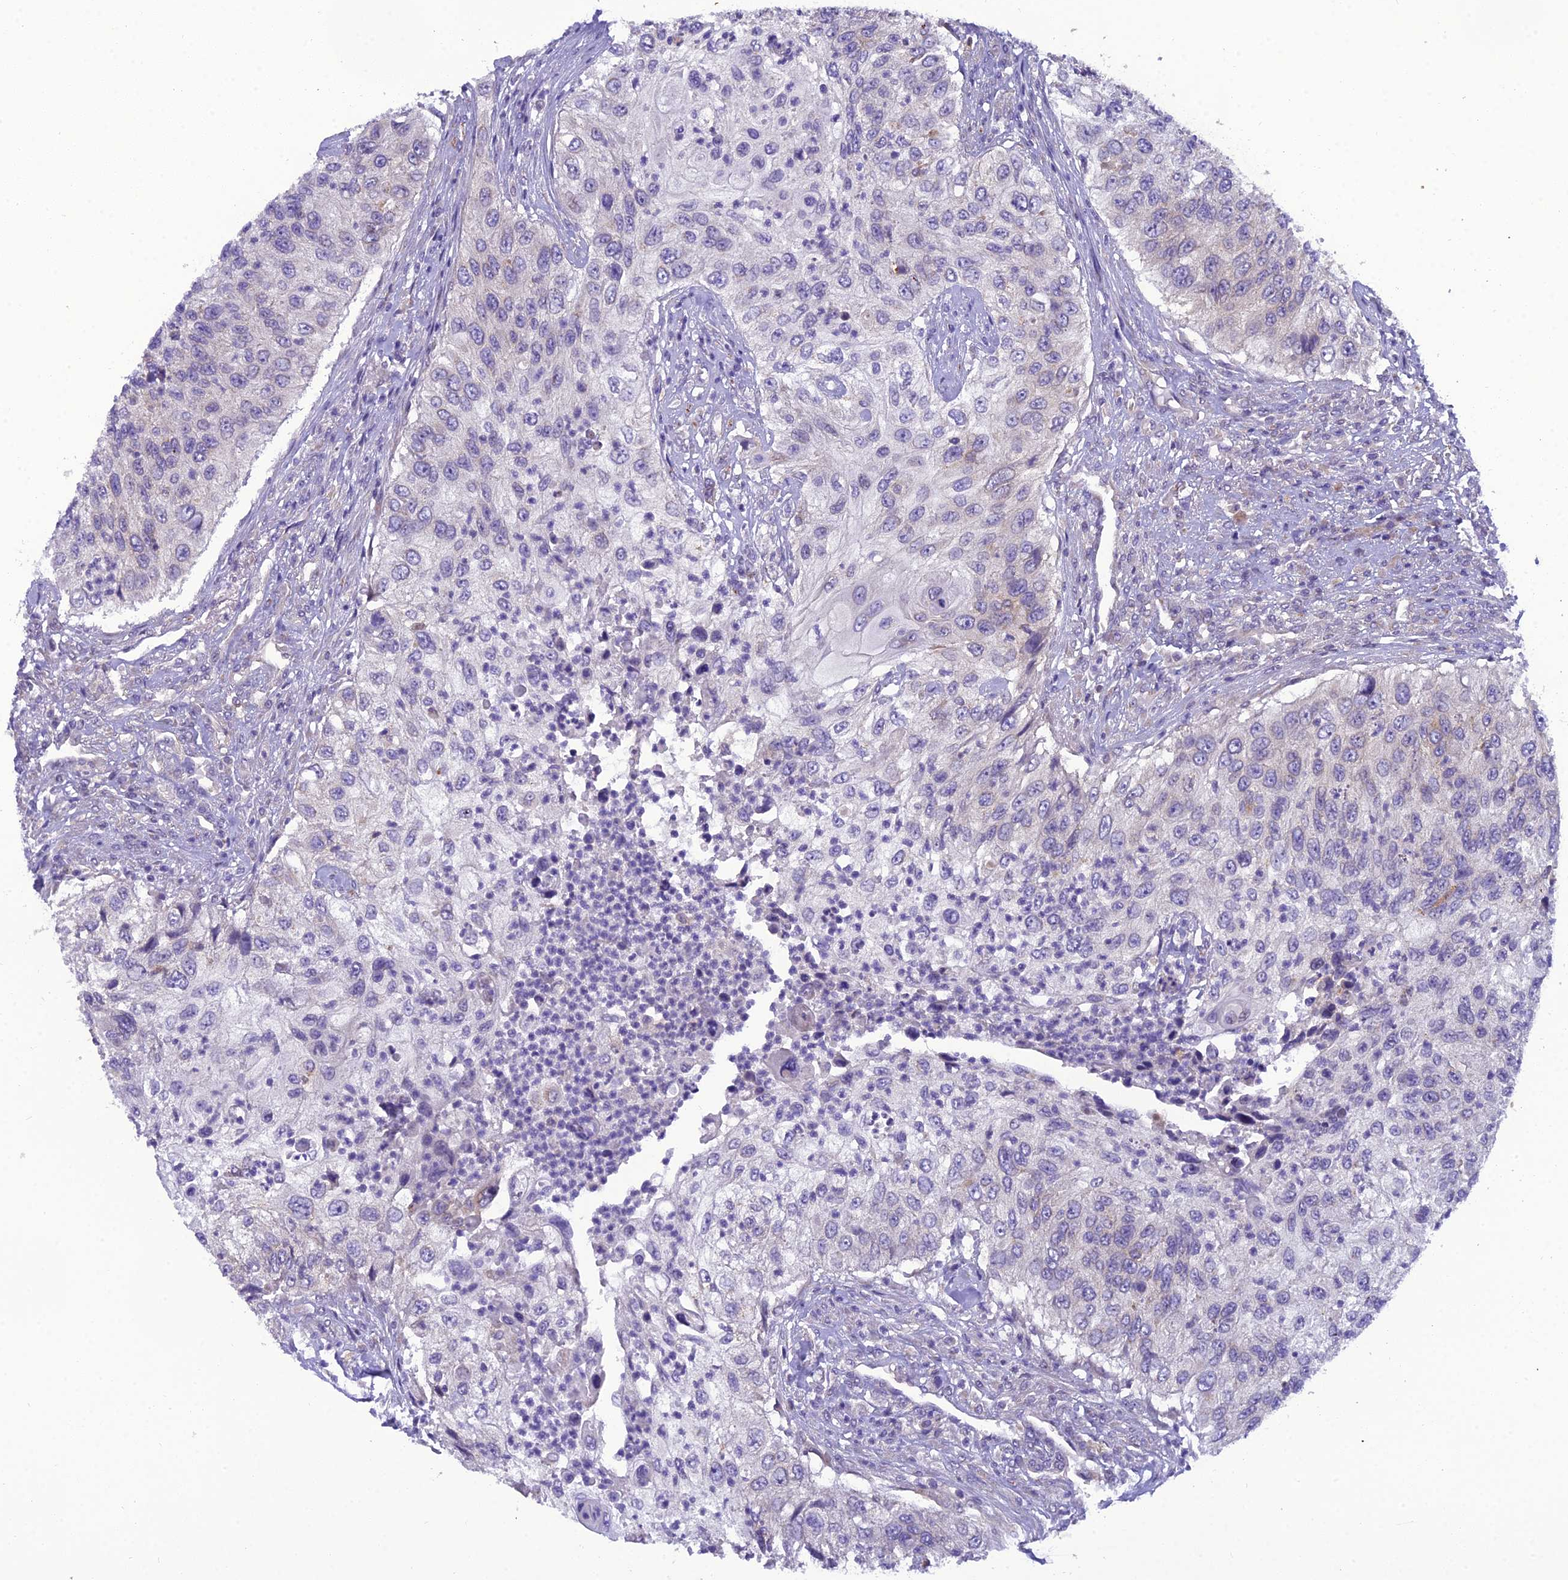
{"staining": {"intensity": "negative", "quantity": "none", "location": "none"}, "tissue": "urothelial cancer", "cell_type": "Tumor cells", "image_type": "cancer", "snomed": [{"axis": "morphology", "description": "Urothelial carcinoma, High grade"}, {"axis": "topography", "description": "Urinary bladder"}], "caption": "High-grade urothelial carcinoma was stained to show a protein in brown. There is no significant expression in tumor cells.", "gene": "GOLPH3", "patient": {"sex": "female", "age": 60}}